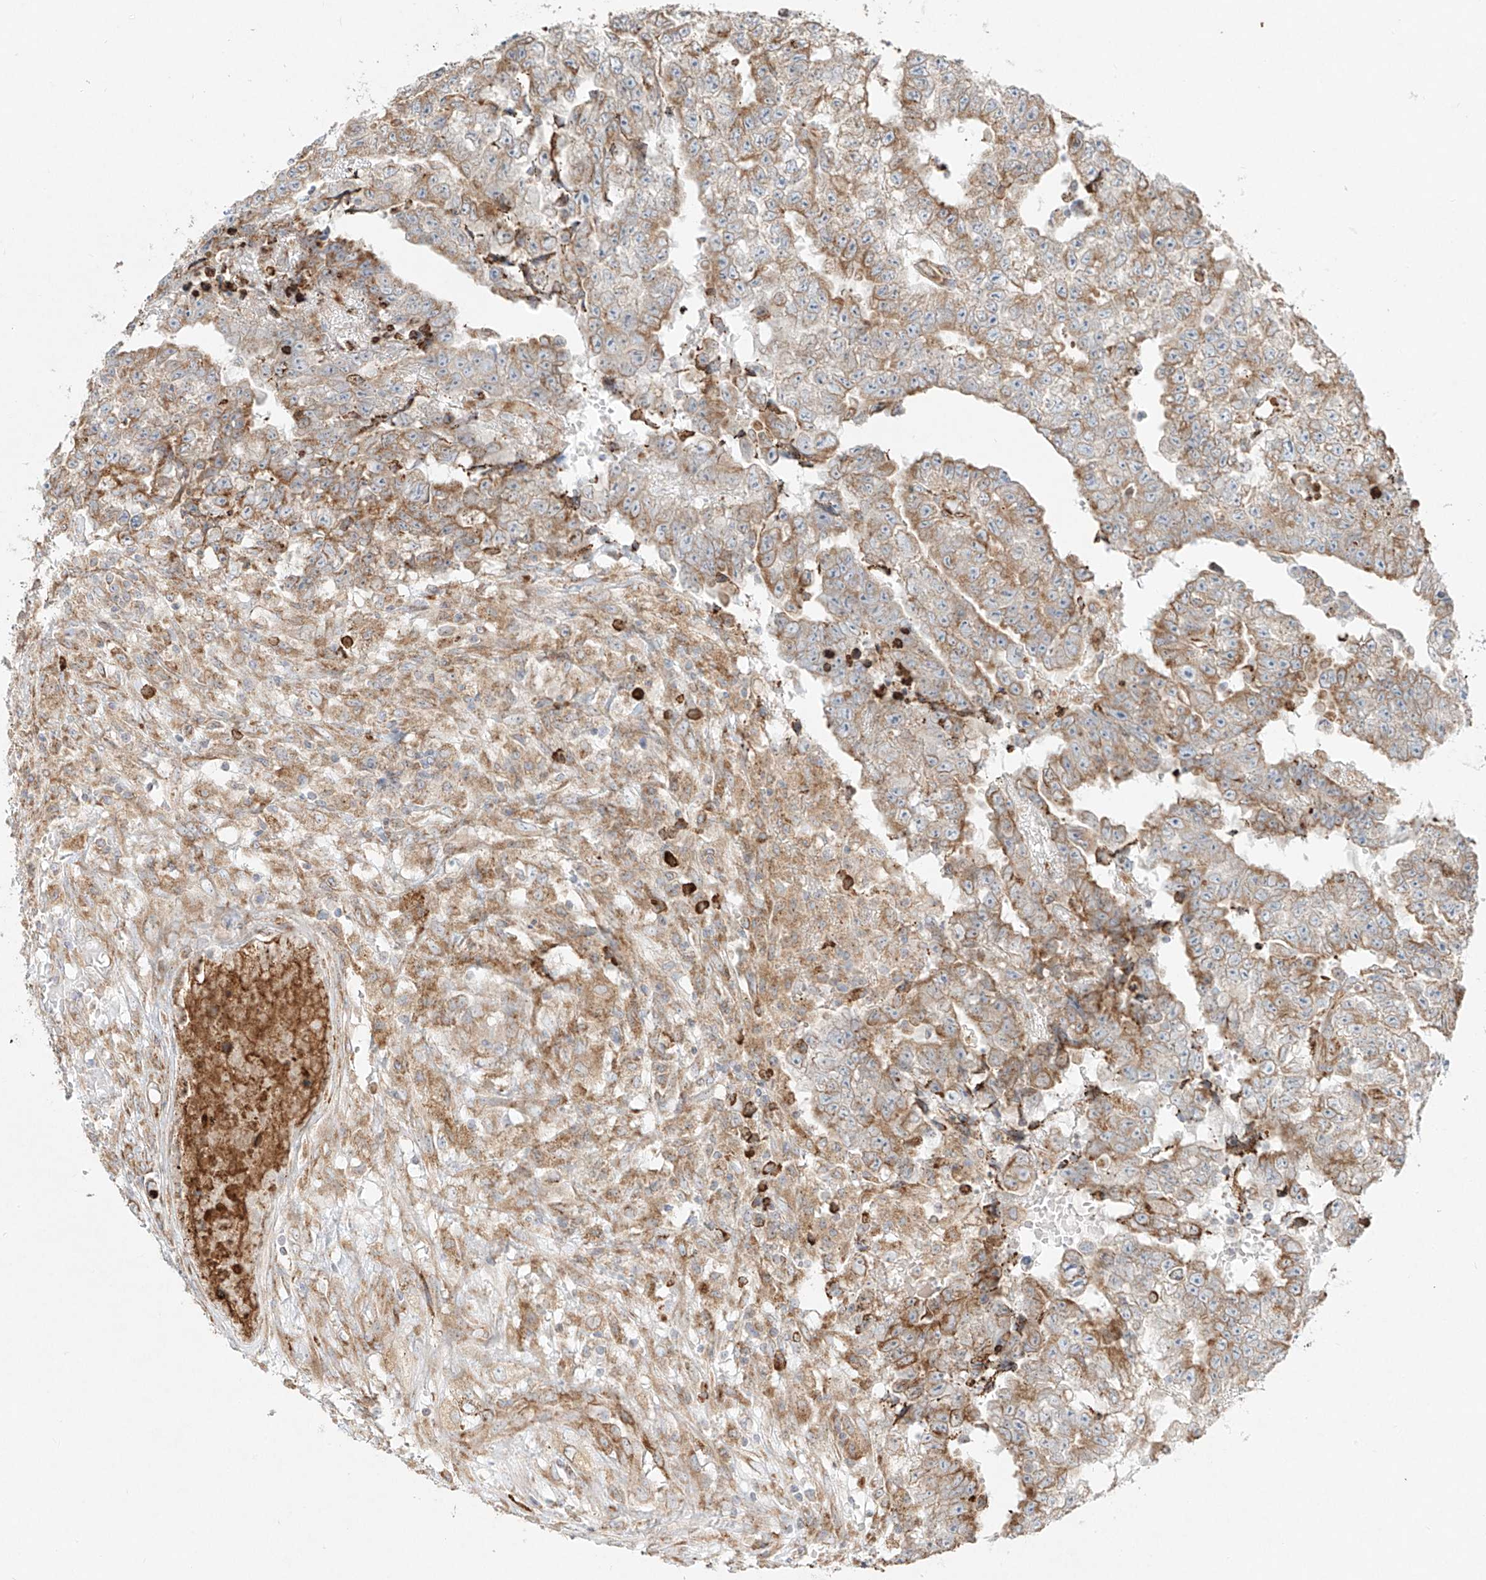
{"staining": {"intensity": "moderate", "quantity": "25%-75%", "location": "cytoplasmic/membranous"}, "tissue": "testis cancer", "cell_type": "Tumor cells", "image_type": "cancer", "snomed": [{"axis": "morphology", "description": "Carcinoma, Embryonal, NOS"}, {"axis": "topography", "description": "Testis"}], "caption": "Embryonal carcinoma (testis) stained for a protein (brown) exhibits moderate cytoplasmic/membranous positive positivity in approximately 25%-75% of tumor cells.", "gene": "EIPR1", "patient": {"sex": "male", "age": 25}}